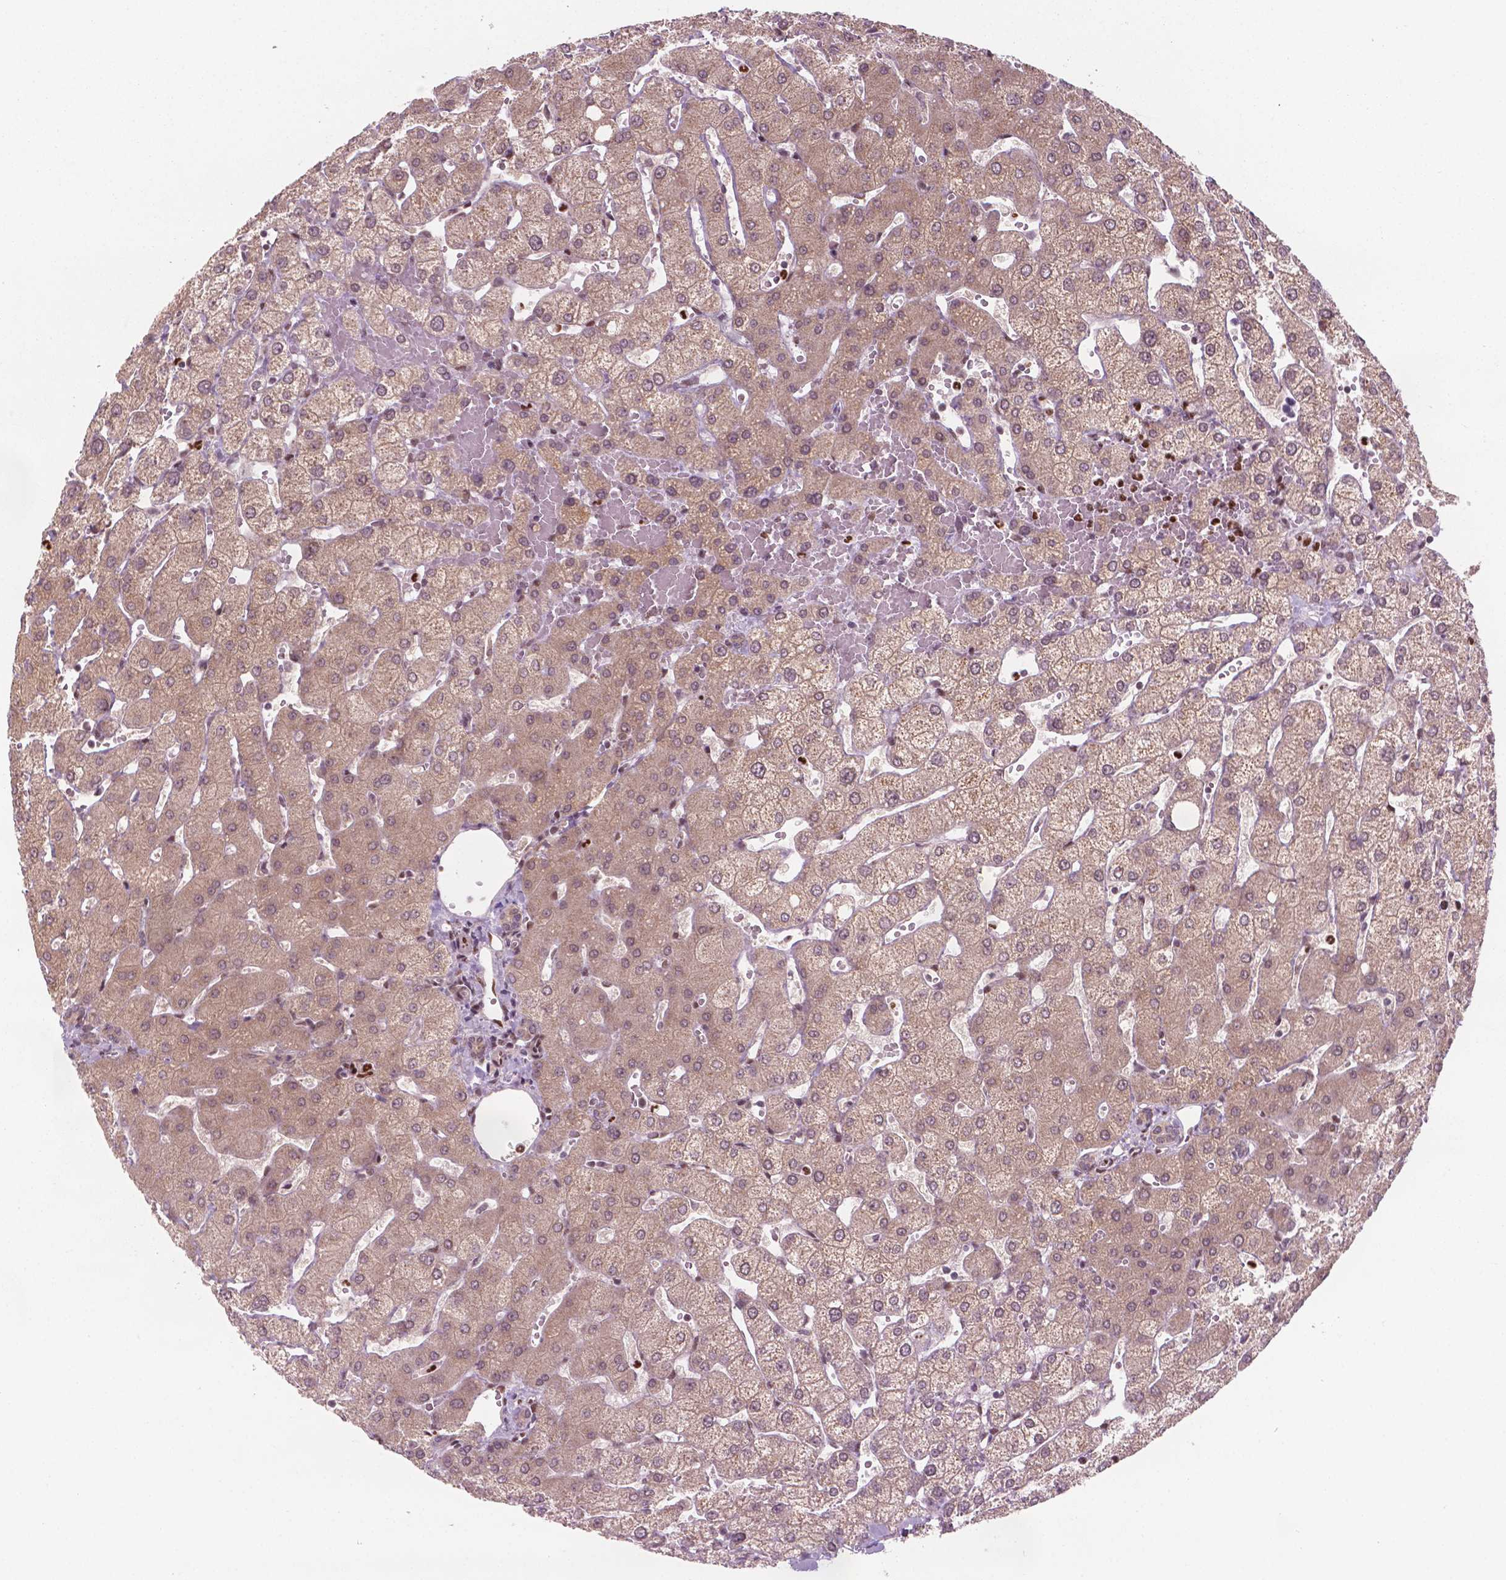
{"staining": {"intensity": "weak", "quantity": ">75%", "location": "cytoplasmic/membranous"}, "tissue": "liver", "cell_type": "Cholangiocytes", "image_type": "normal", "snomed": [{"axis": "morphology", "description": "Normal tissue, NOS"}, {"axis": "topography", "description": "Liver"}], "caption": "The immunohistochemical stain shows weak cytoplasmic/membranous expression in cholangiocytes of normal liver.", "gene": "NFAT5", "patient": {"sex": "female", "age": 54}}